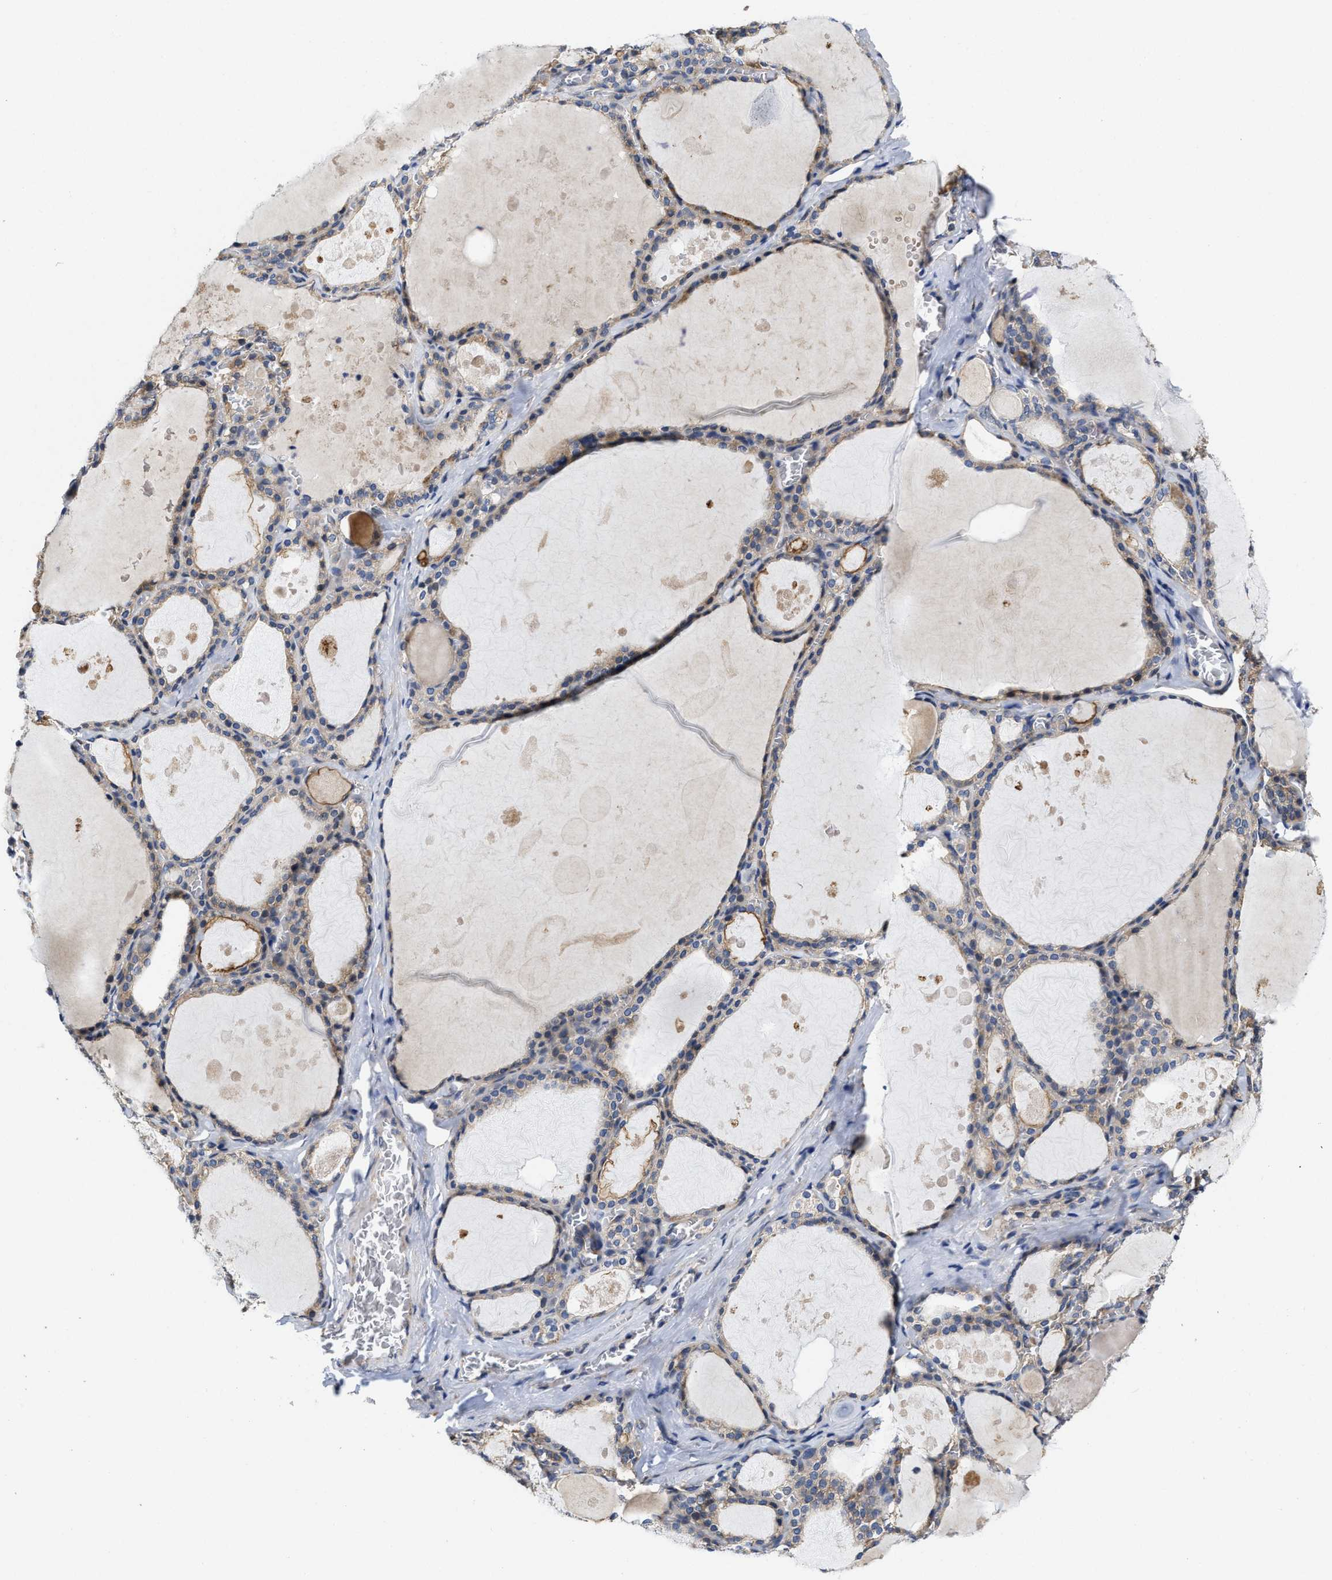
{"staining": {"intensity": "moderate", "quantity": "<25%", "location": "cytoplasmic/membranous"}, "tissue": "thyroid gland", "cell_type": "Glandular cells", "image_type": "normal", "snomed": [{"axis": "morphology", "description": "Normal tissue, NOS"}, {"axis": "topography", "description": "Thyroid gland"}], "caption": "DAB immunohistochemical staining of normal human thyroid gland exhibits moderate cytoplasmic/membranous protein positivity in approximately <25% of glandular cells.", "gene": "TRAF6", "patient": {"sex": "male", "age": 56}}